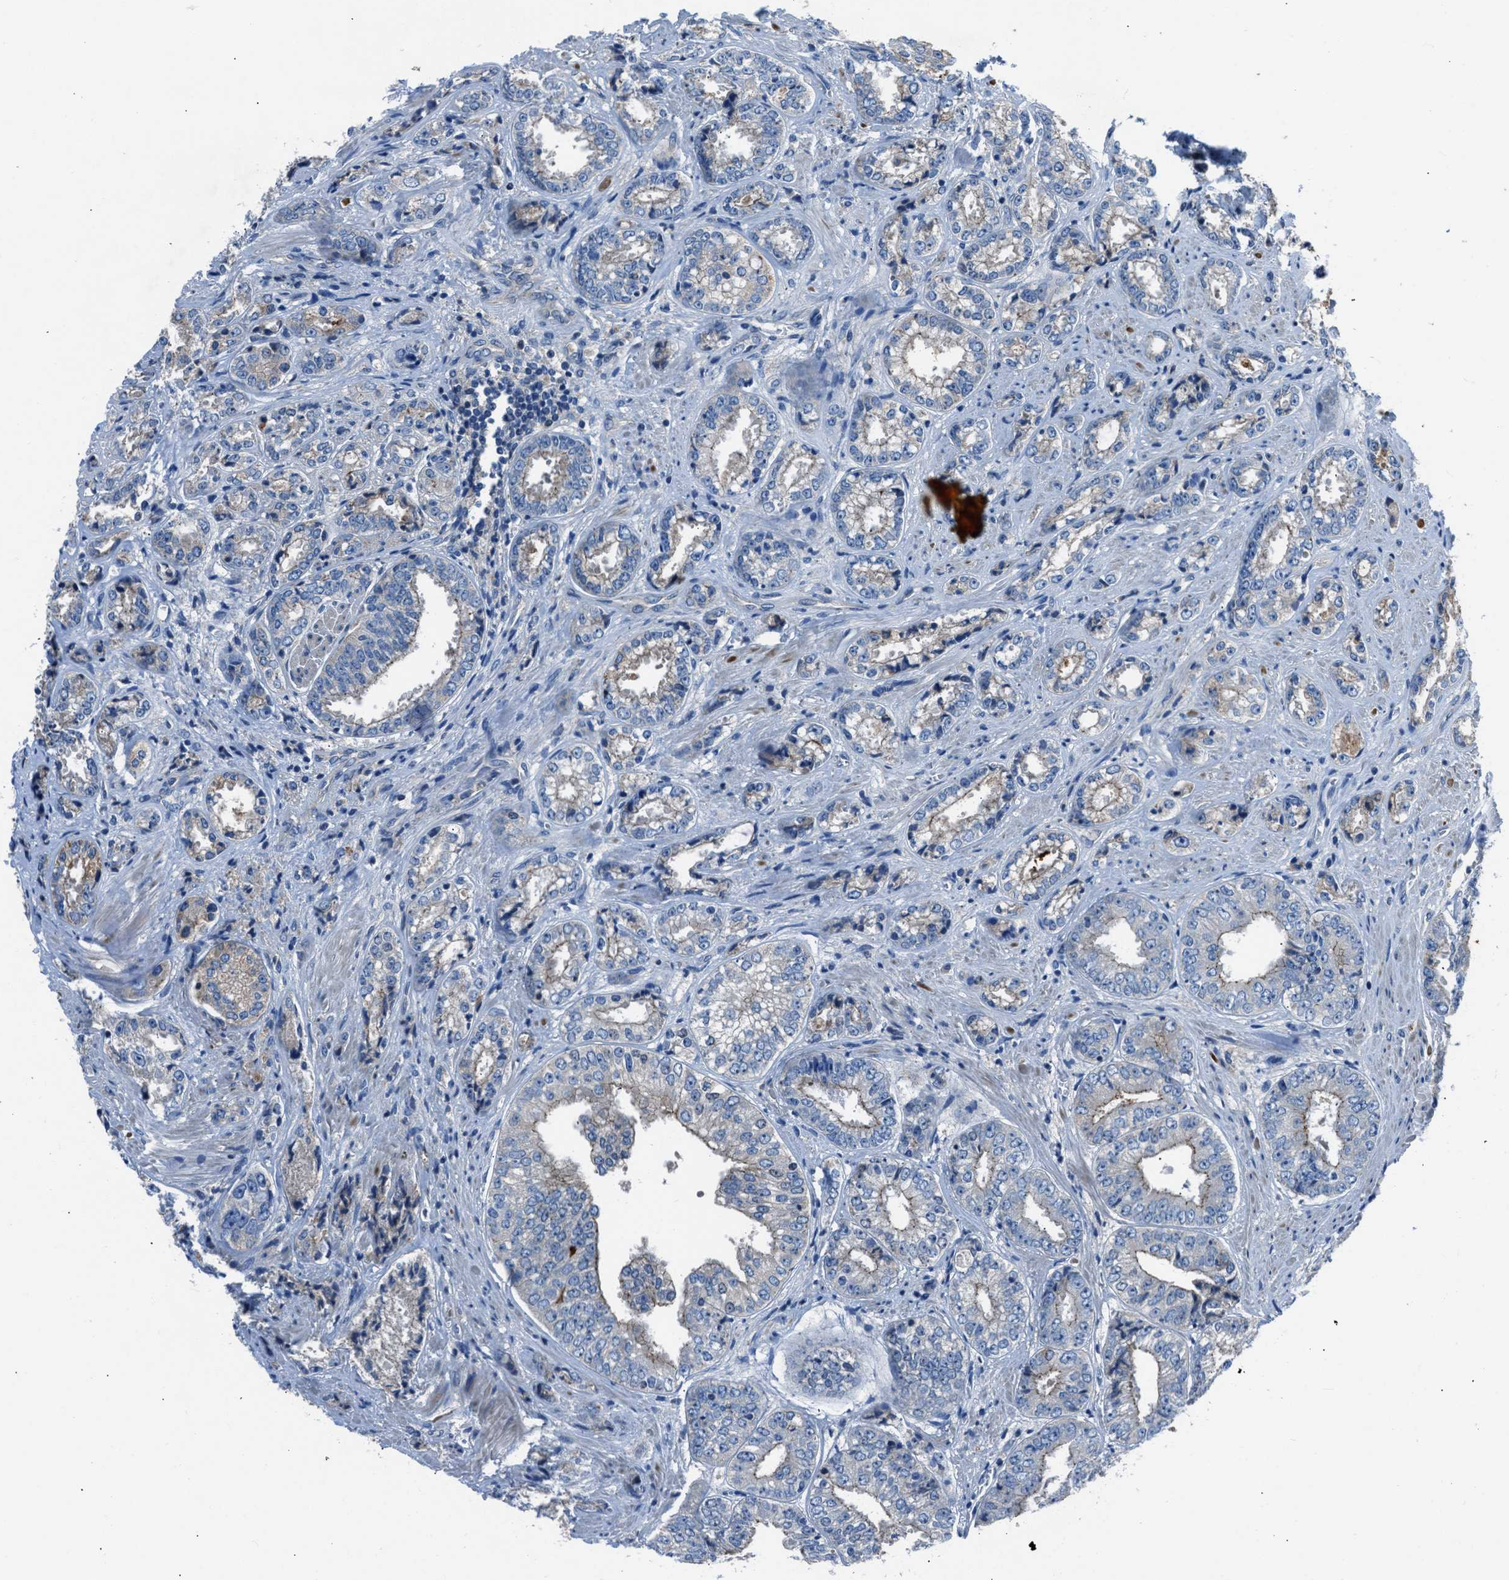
{"staining": {"intensity": "weak", "quantity": "<25%", "location": "cytoplasmic/membranous"}, "tissue": "prostate cancer", "cell_type": "Tumor cells", "image_type": "cancer", "snomed": [{"axis": "morphology", "description": "Adenocarcinoma, High grade"}, {"axis": "topography", "description": "Prostate"}], "caption": "Human prostate cancer (adenocarcinoma (high-grade)) stained for a protein using IHC reveals no staining in tumor cells.", "gene": "SLC38A6", "patient": {"sex": "male", "age": 61}}